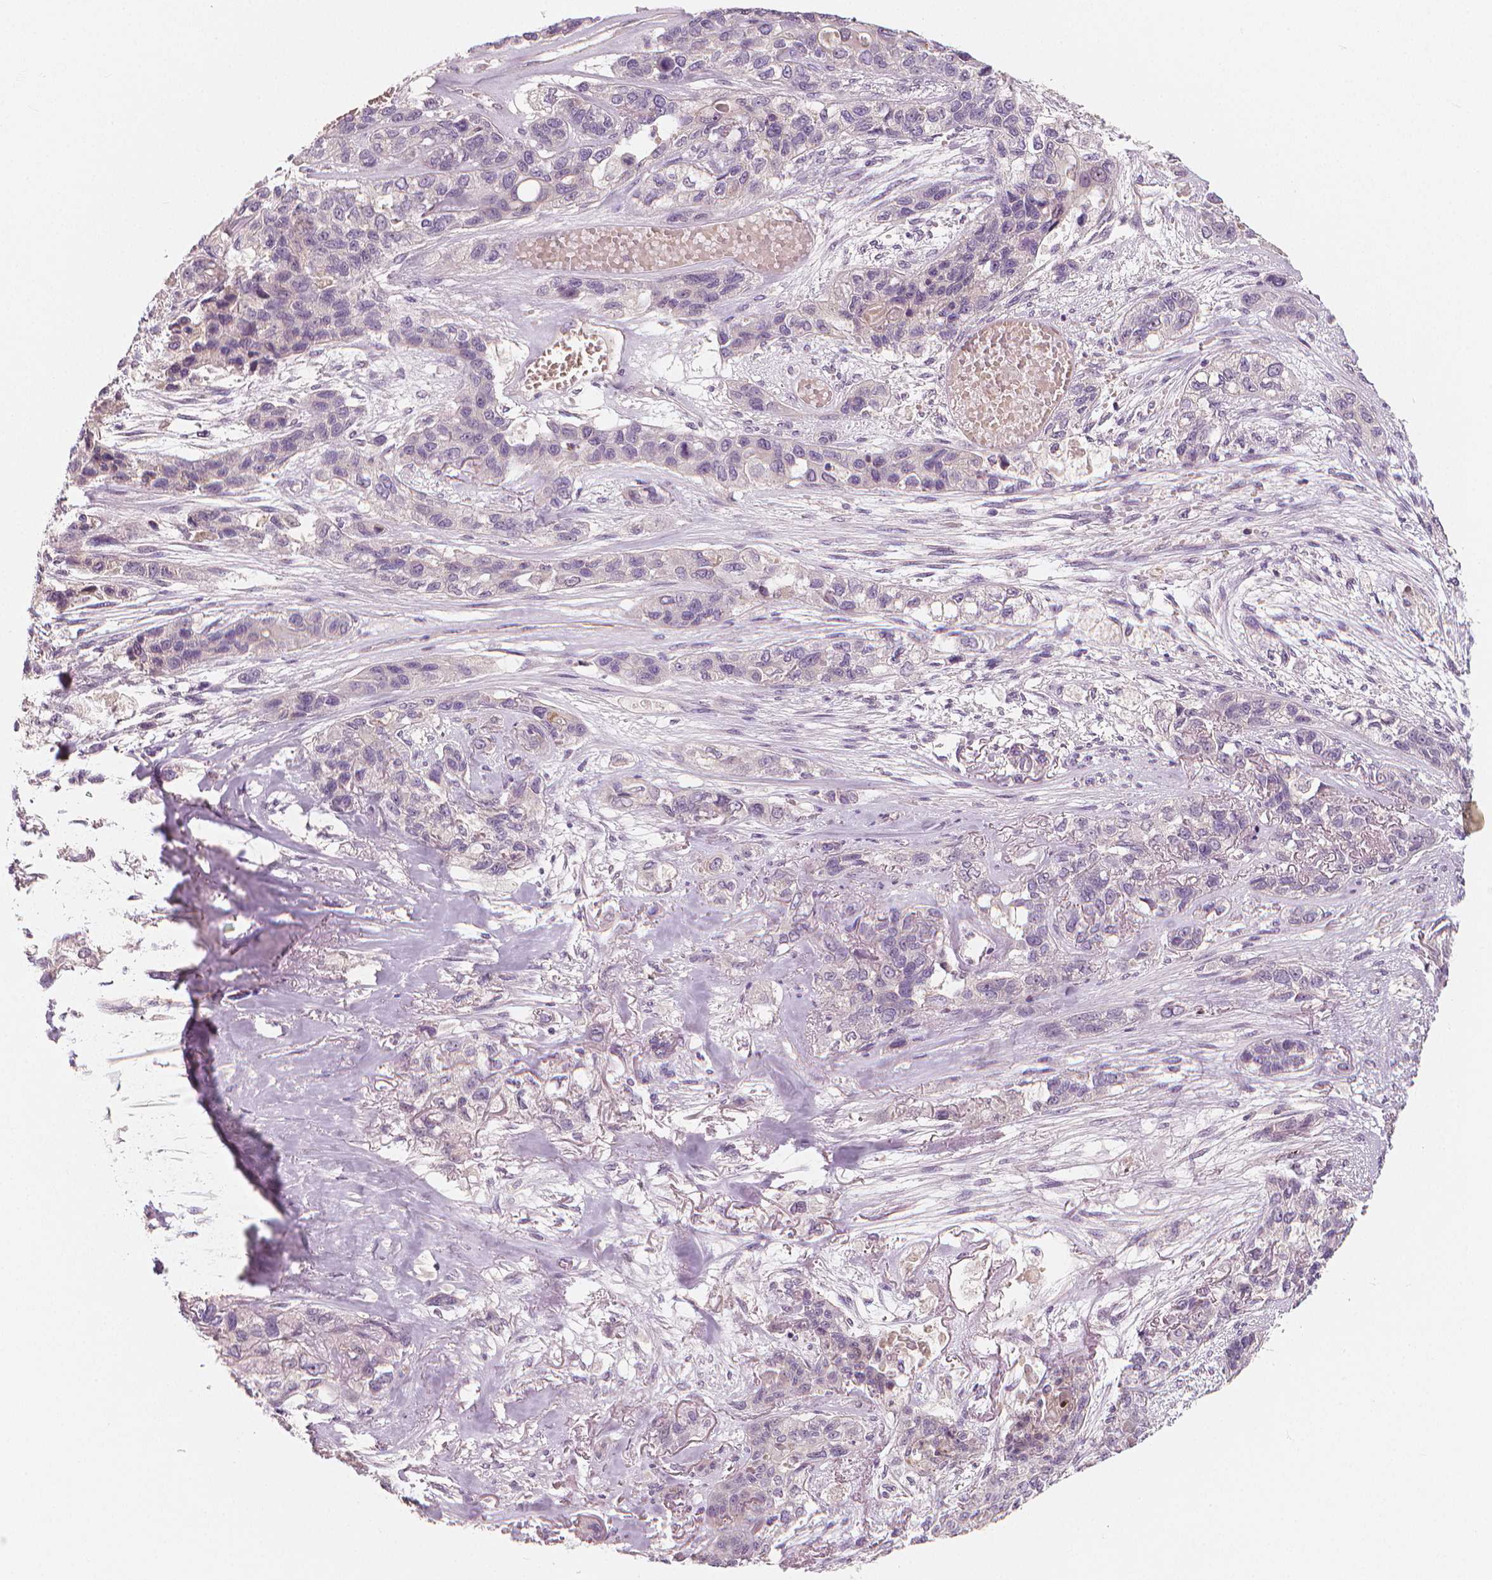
{"staining": {"intensity": "negative", "quantity": "none", "location": "none"}, "tissue": "lung cancer", "cell_type": "Tumor cells", "image_type": "cancer", "snomed": [{"axis": "morphology", "description": "Squamous cell carcinoma, NOS"}, {"axis": "topography", "description": "Lung"}], "caption": "High magnification brightfield microscopy of lung cancer stained with DAB (3,3'-diaminobenzidine) (brown) and counterstained with hematoxylin (blue): tumor cells show no significant expression.", "gene": "RNASE7", "patient": {"sex": "female", "age": 70}}